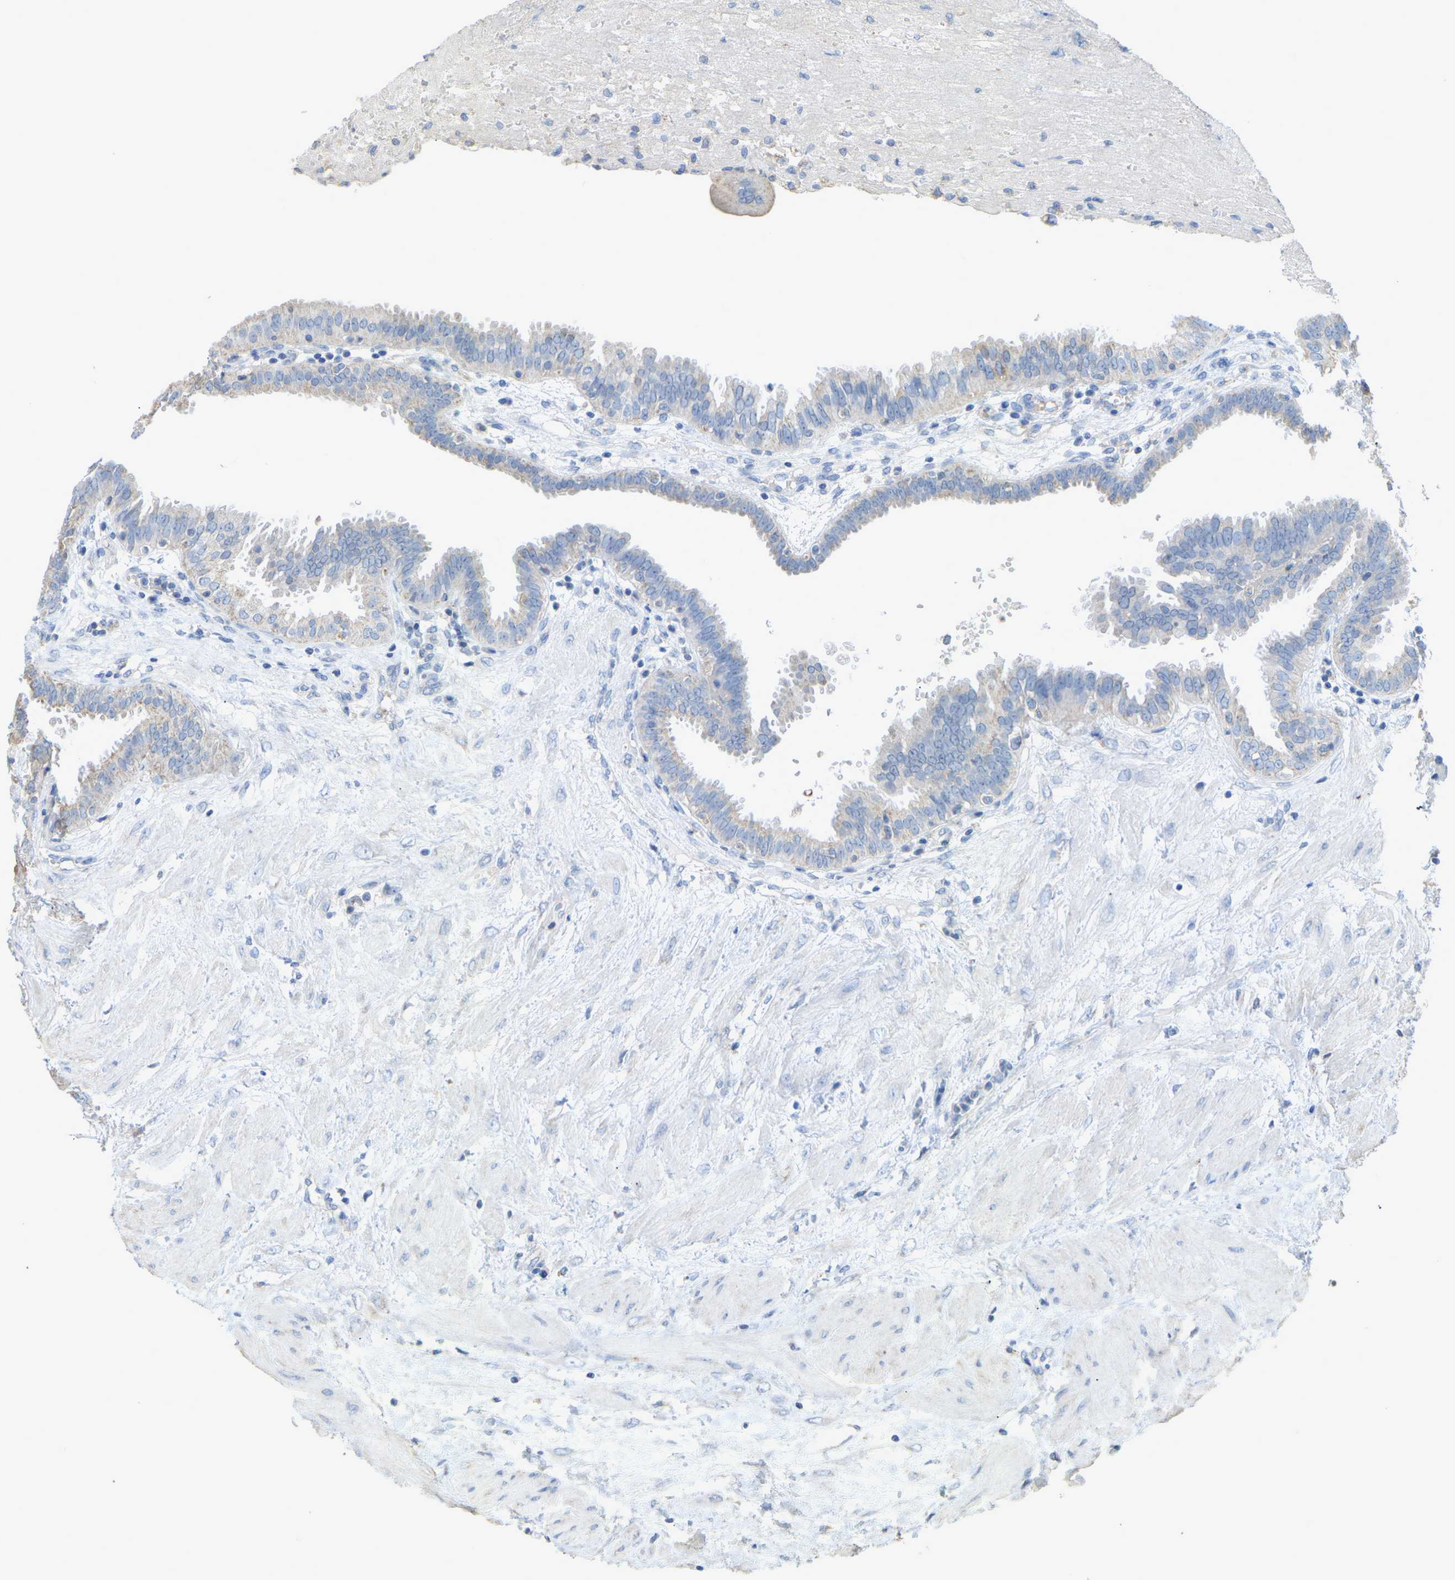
{"staining": {"intensity": "weak", "quantity": "<25%", "location": "cytoplasmic/membranous"}, "tissue": "fallopian tube", "cell_type": "Glandular cells", "image_type": "normal", "snomed": [{"axis": "morphology", "description": "Normal tissue, NOS"}, {"axis": "topography", "description": "Fallopian tube"}, {"axis": "topography", "description": "Placenta"}], "caption": "Immunohistochemistry of benign fallopian tube exhibits no staining in glandular cells.", "gene": "SERPINB5", "patient": {"sex": "female", "age": 32}}